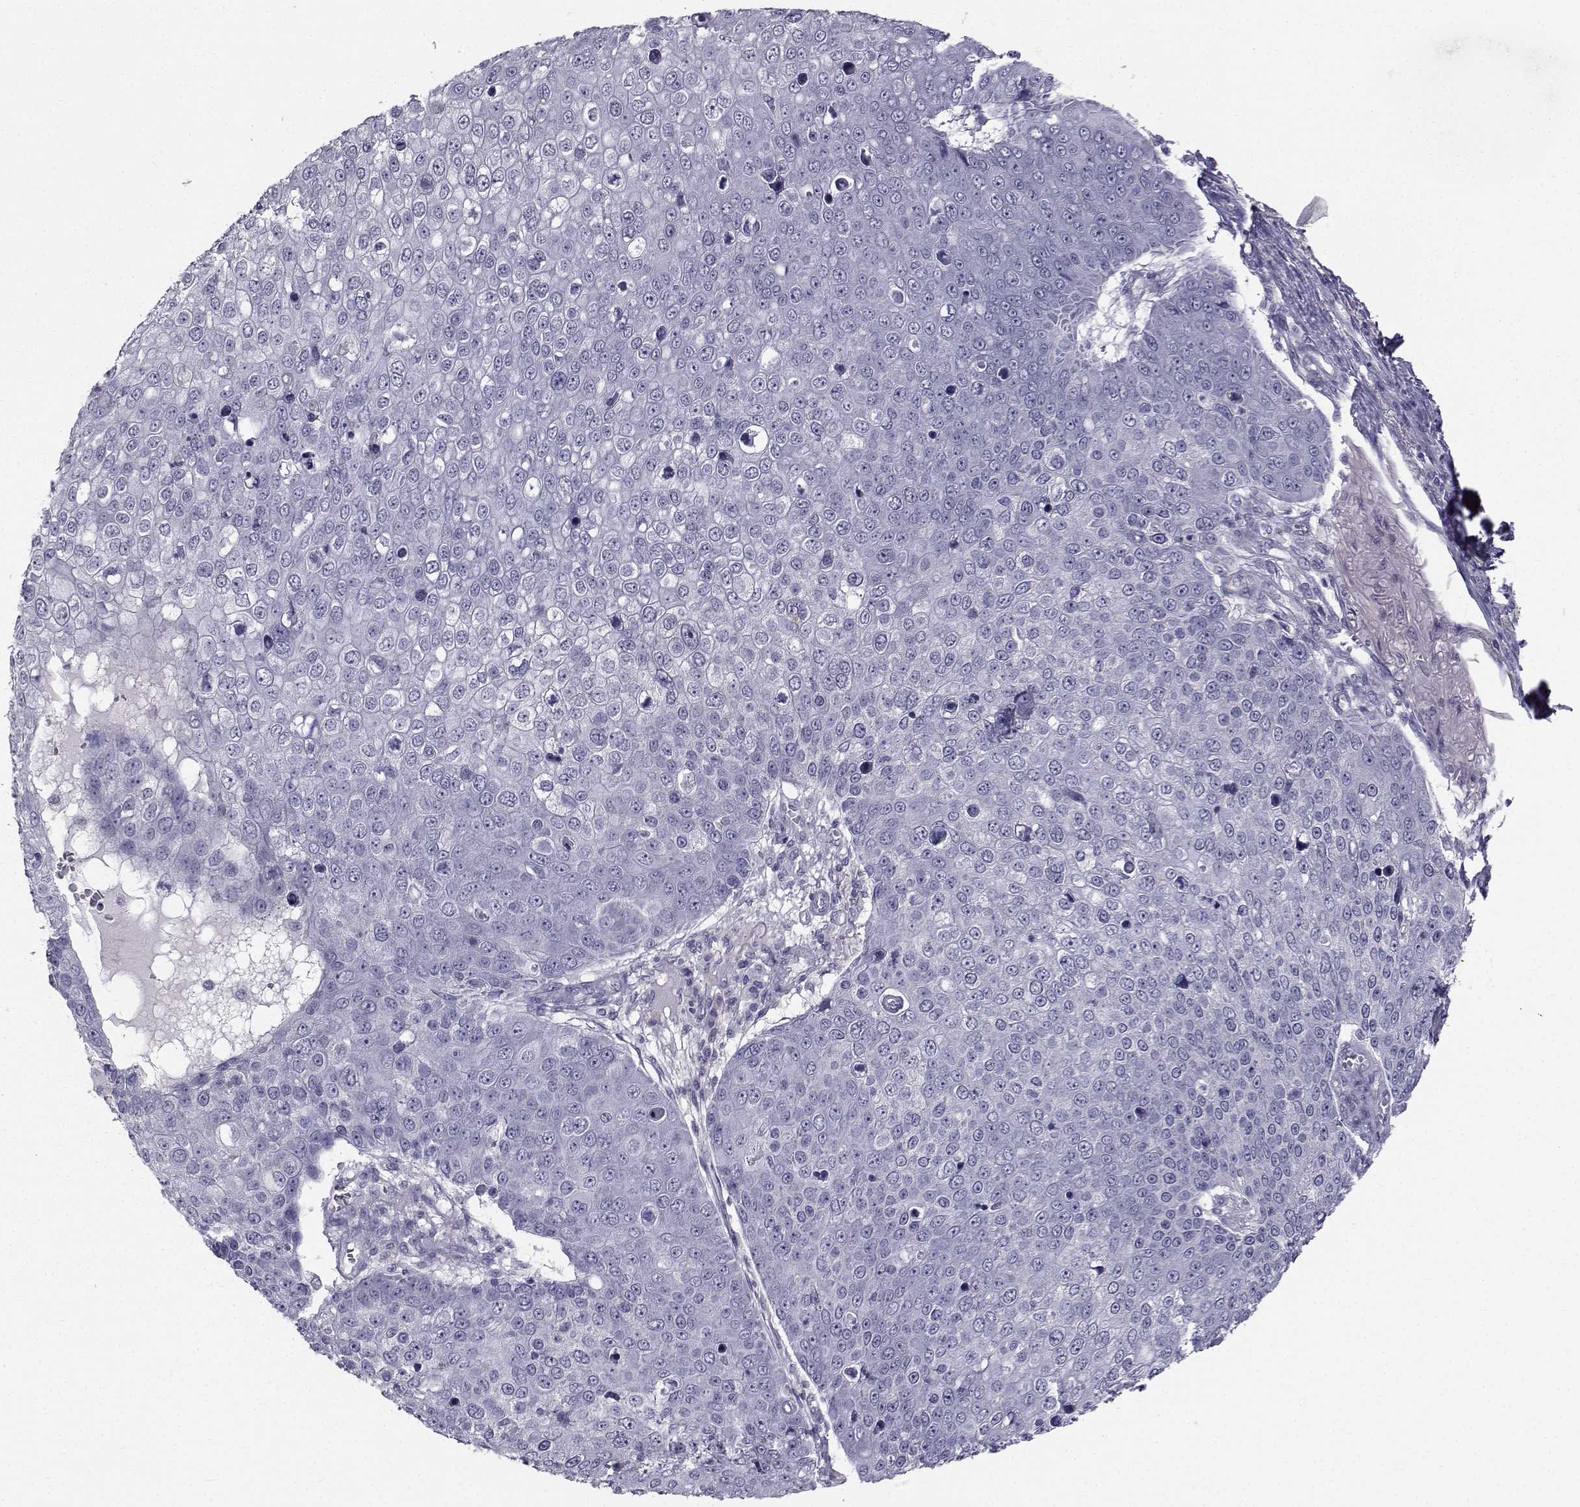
{"staining": {"intensity": "negative", "quantity": "none", "location": "none"}, "tissue": "skin cancer", "cell_type": "Tumor cells", "image_type": "cancer", "snomed": [{"axis": "morphology", "description": "Squamous cell carcinoma, NOS"}, {"axis": "topography", "description": "Skin"}], "caption": "Histopathology image shows no protein positivity in tumor cells of skin cancer tissue. (DAB (3,3'-diaminobenzidine) immunohistochemistry (IHC) with hematoxylin counter stain).", "gene": "SPDYE4", "patient": {"sex": "male", "age": 71}}